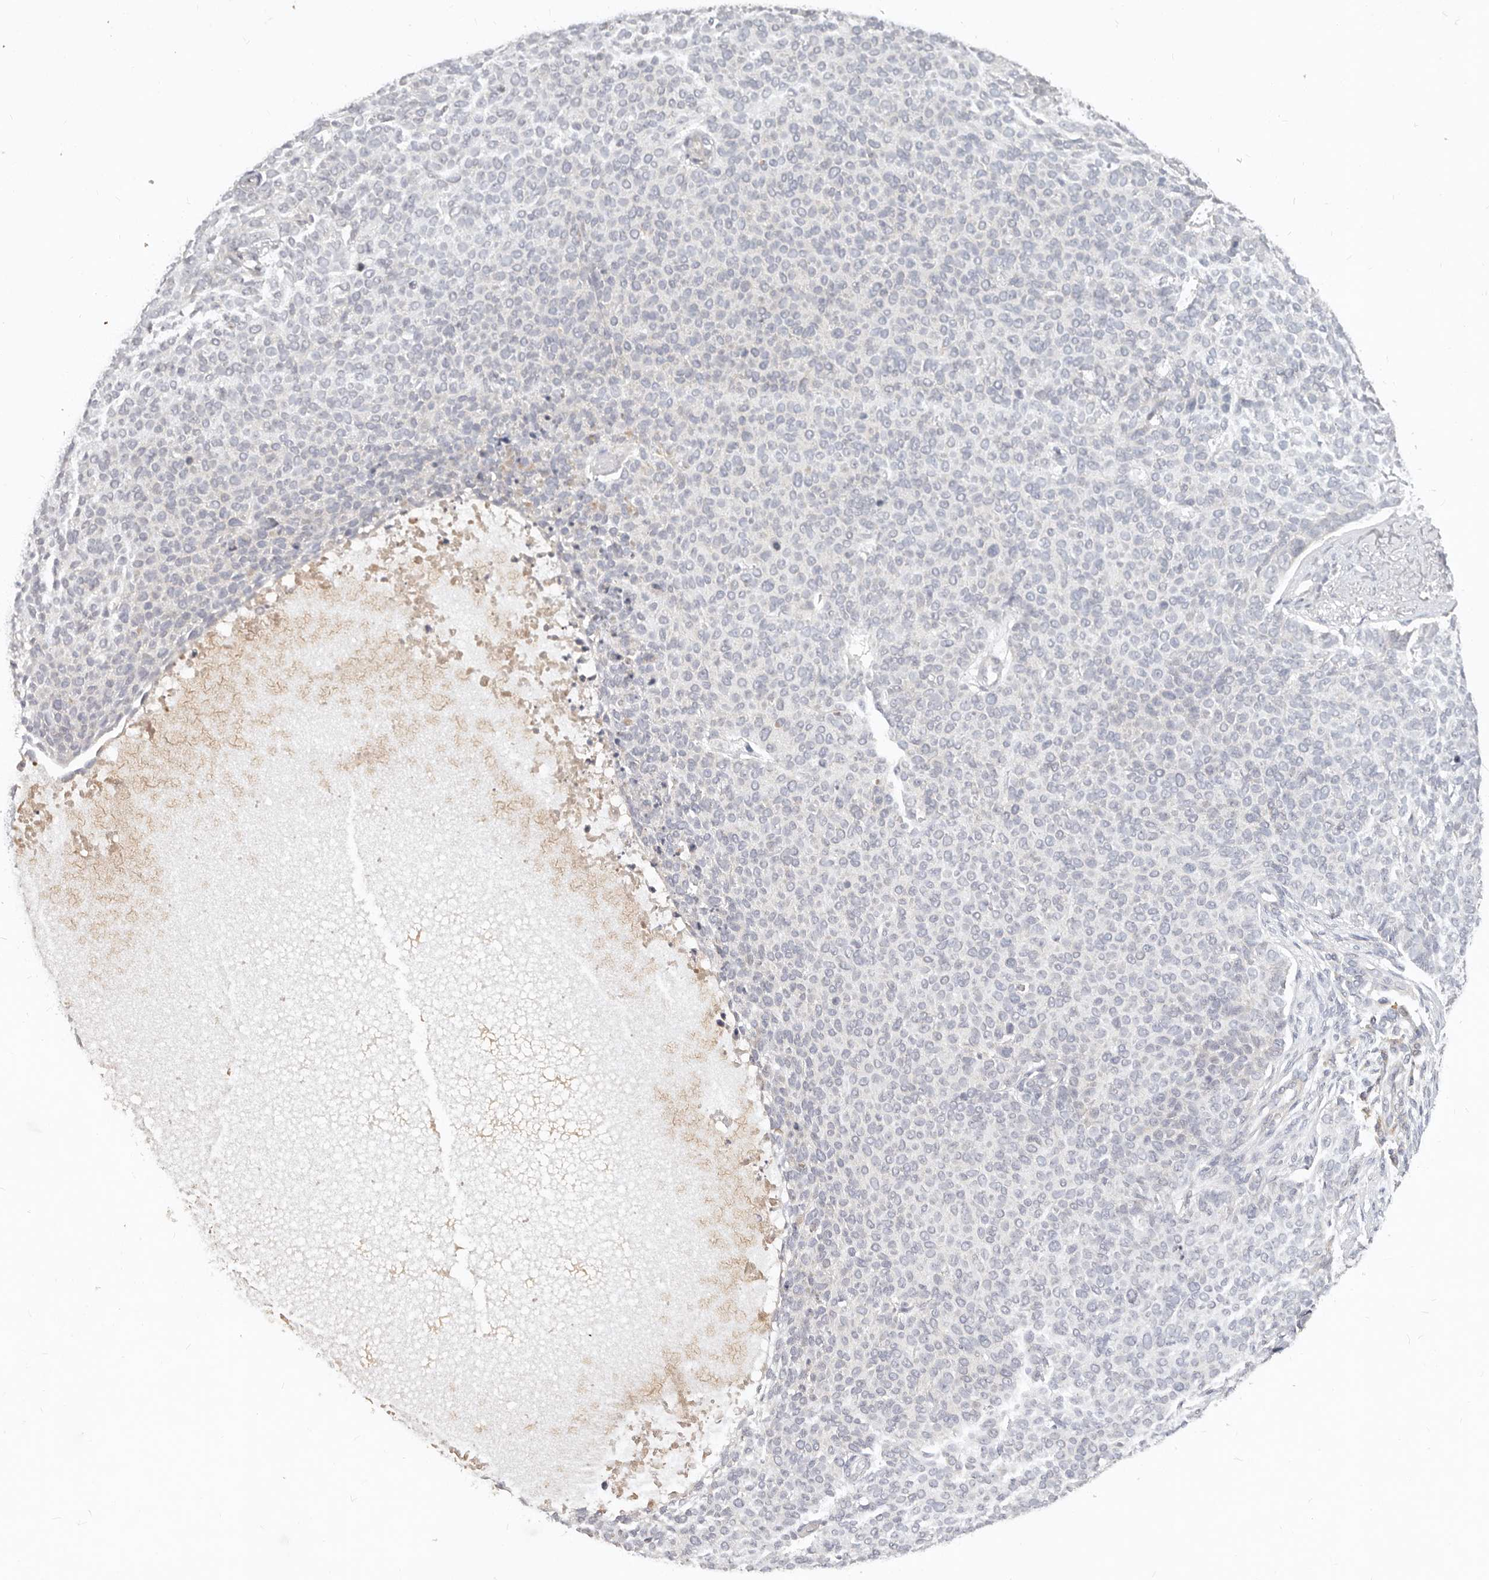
{"staining": {"intensity": "negative", "quantity": "none", "location": "none"}, "tissue": "skin cancer", "cell_type": "Tumor cells", "image_type": "cancer", "snomed": [{"axis": "morphology", "description": "Normal tissue, NOS"}, {"axis": "morphology", "description": "Basal cell carcinoma"}, {"axis": "topography", "description": "Skin"}], "caption": "This image is of skin basal cell carcinoma stained with immunohistochemistry to label a protein in brown with the nuclei are counter-stained blue. There is no expression in tumor cells.", "gene": "USP49", "patient": {"sex": "male", "age": 50}}